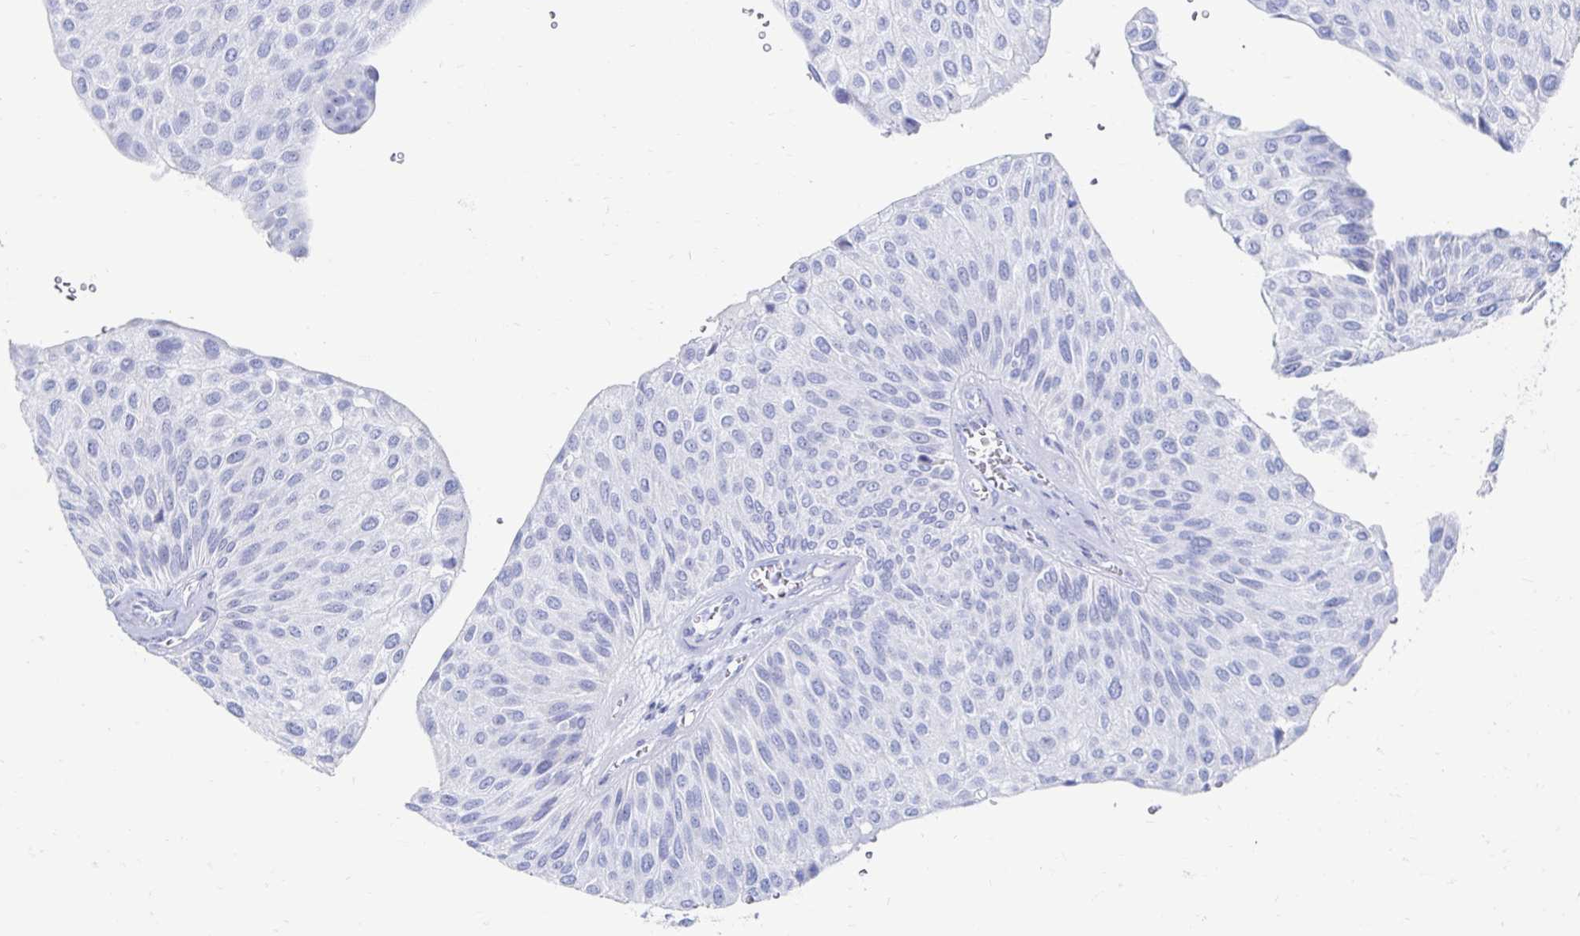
{"staining": {"intensity": "negative", "quantity": "none", "location": "none"}, "tissue": "urothelial cancer", "cell_type": "Tumor cells", "image_type": "cancer", "snomed": [{"axis": "morphology", "description": "Urothelial carcinoma, NOS"}, {"axis": "topography", "description": "Urinary bladder"}], "caption": "DAB (3,3'-diaminobenzidine) immunohistochemical staining of human urothelial cancer demonstrates no significant positivity in tumor cells.", "gene": "CST6", "patient": {"sex": "male", "age": 67}}